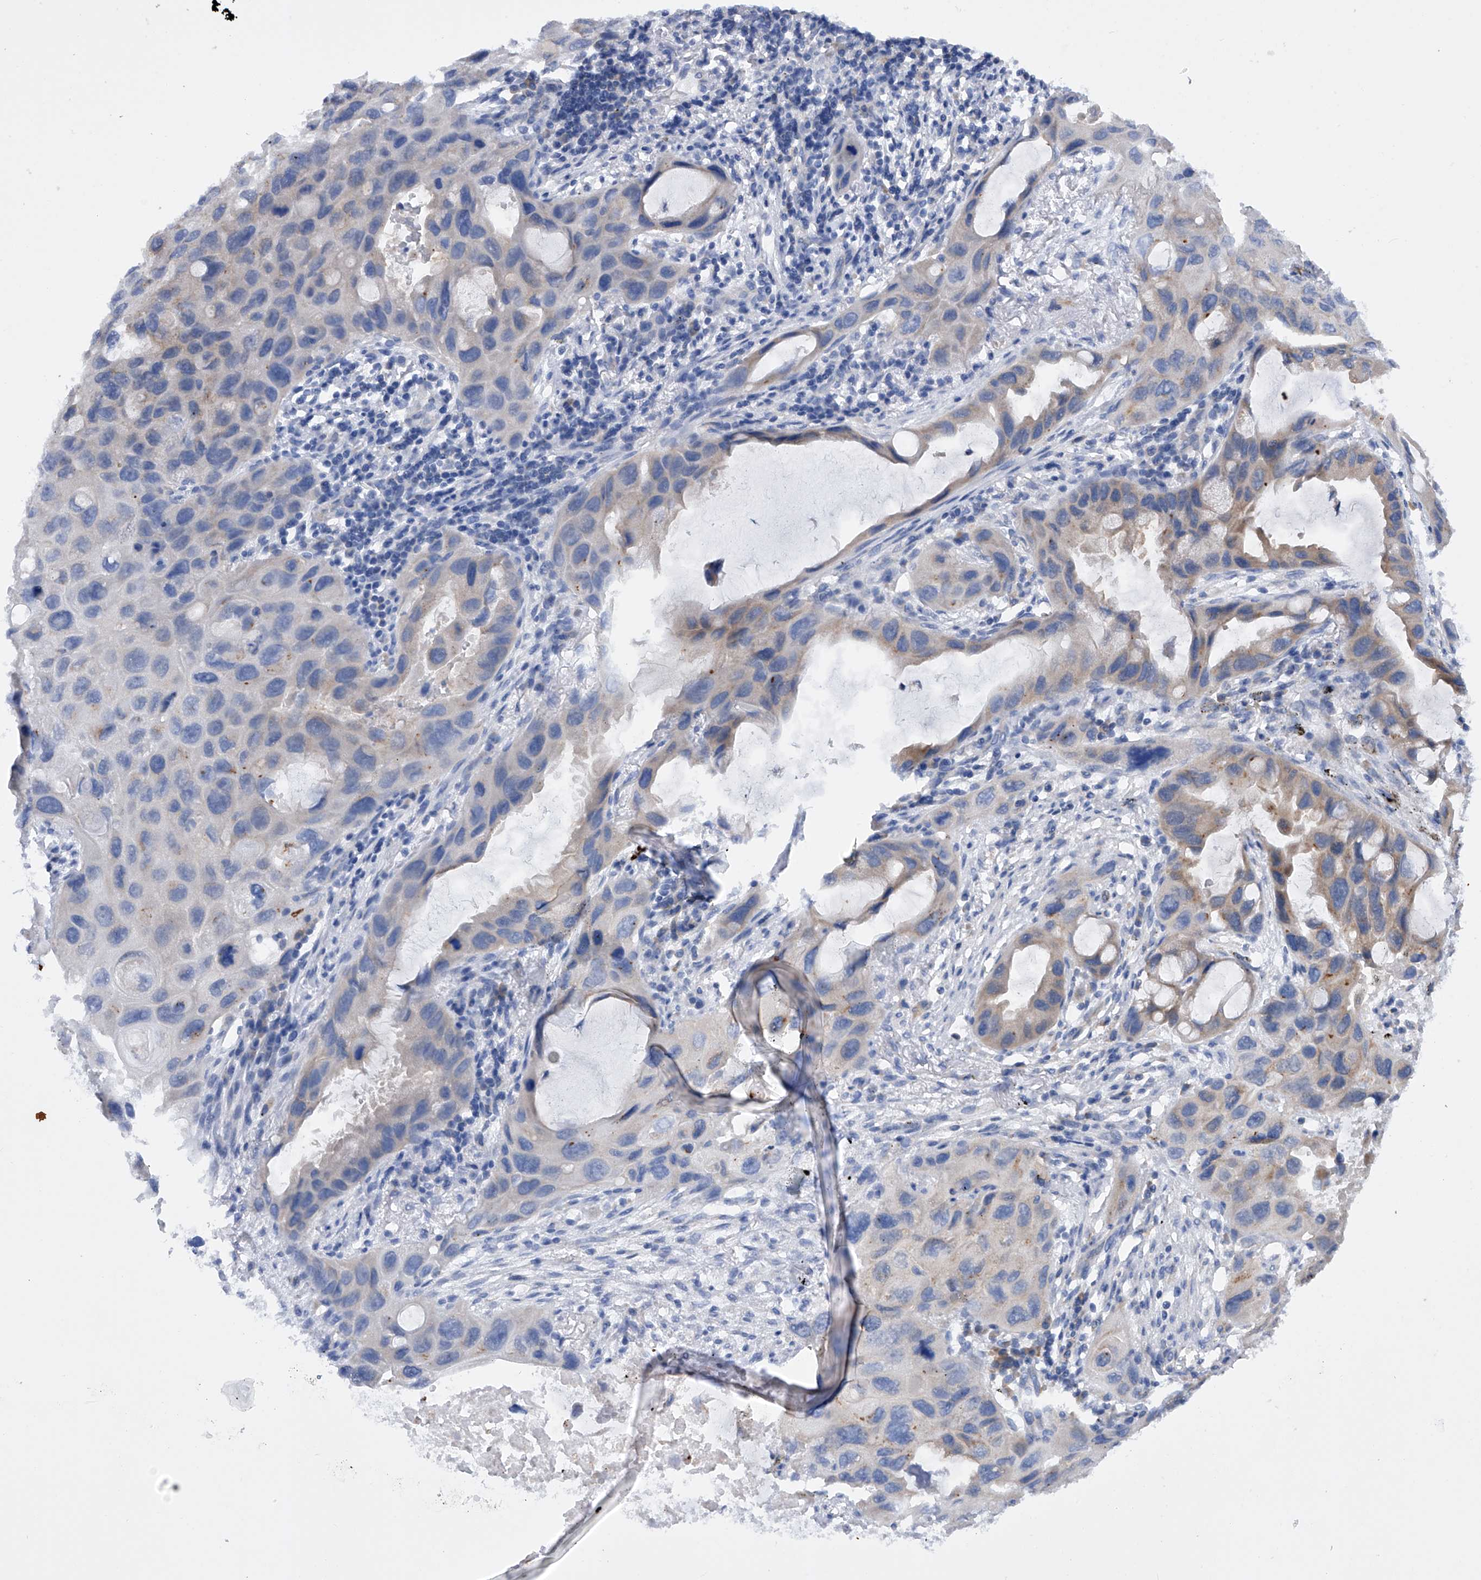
{"staining": {"intensity": "weak", "quantity": "<25%", "location": "cytoplasmic/membranous"}, "tissue": "lung cancer", "cell_type": "Tumor cells", "image_type": "cancer", "snomed": [{"axis": "morphology", "description": "Squamous cell carcinoma, NOS"}, {"axis": "topography", "description": "Lung"}], "caption": "Immunohistochemical staining of human lung cancer (squamous cell carcinoma) demonstrates no significant expression in tumor cells.", "gene": "MLYCD", "patient": {"sex": "female", "age": 73}}